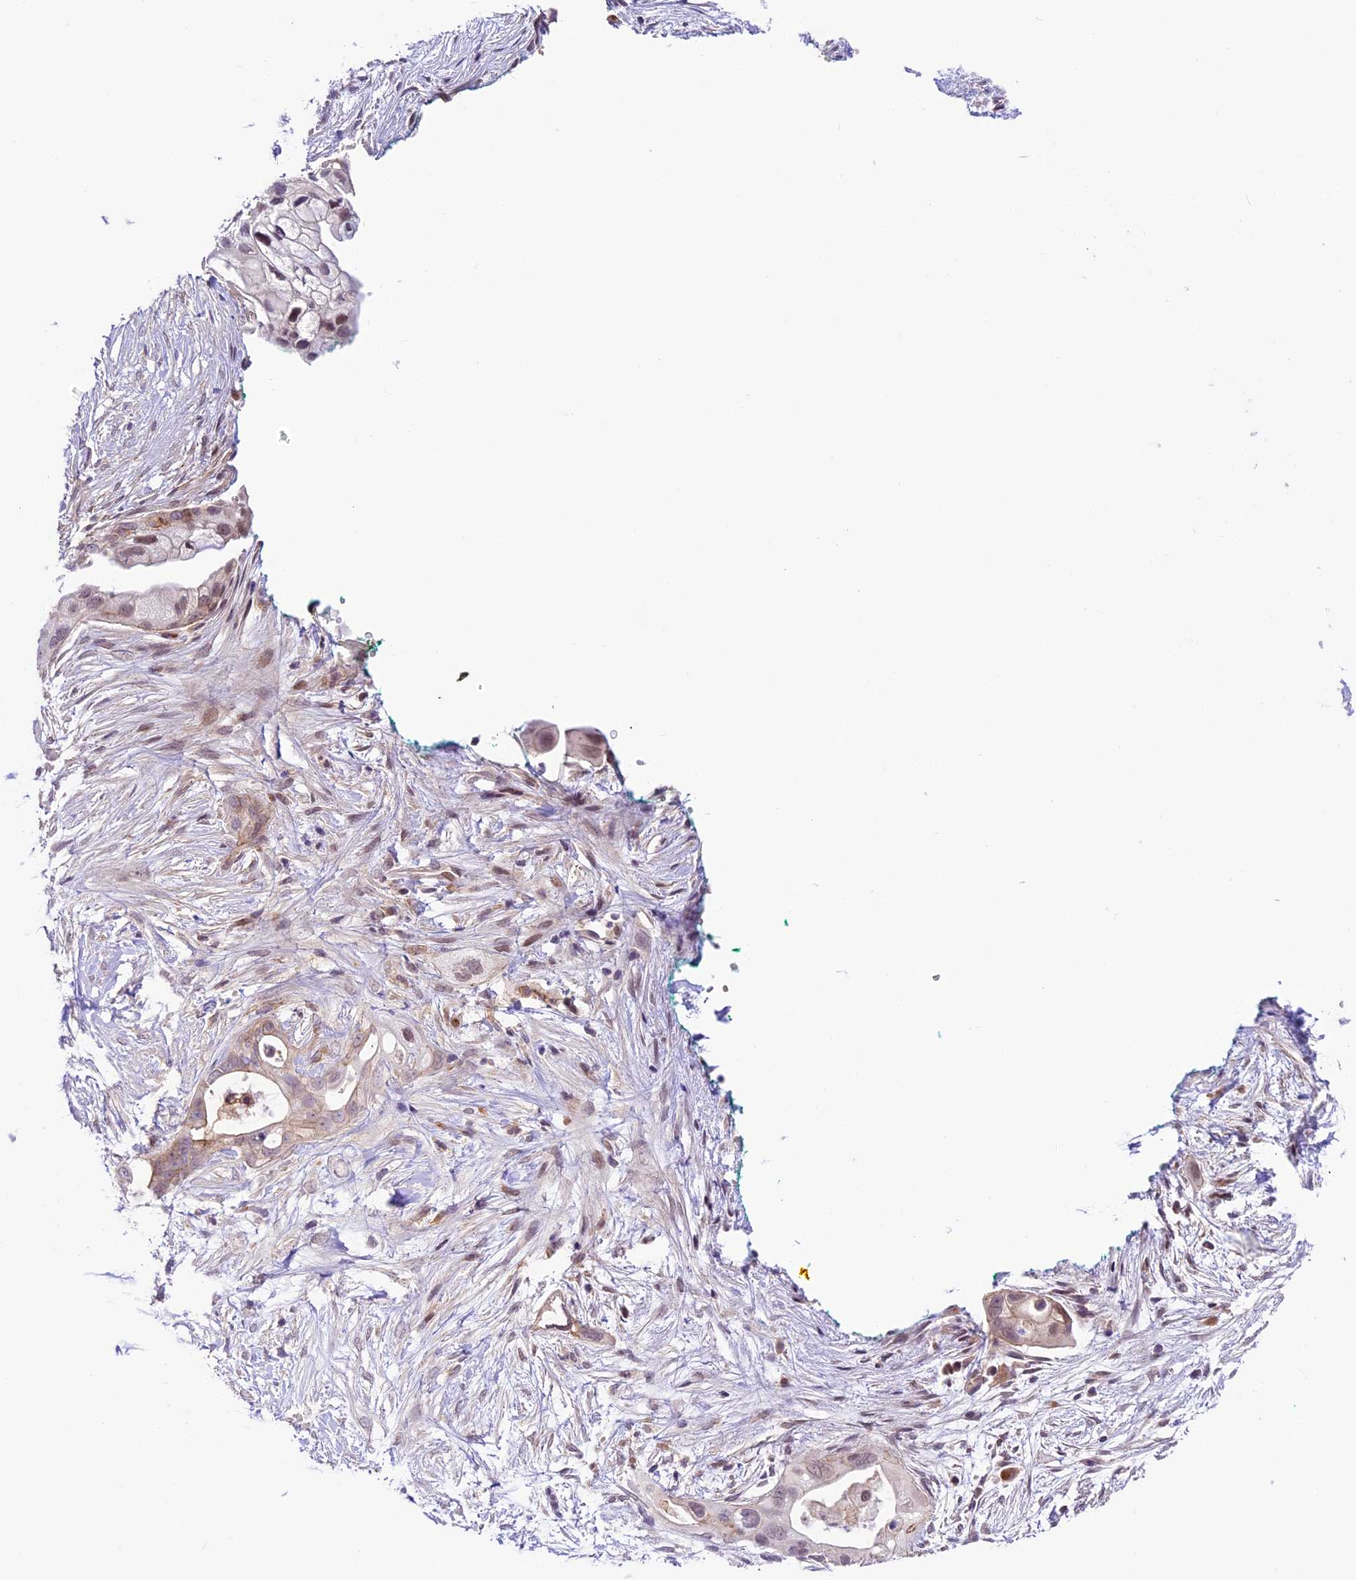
{"staining": {"intensity": "weak", "quantity": "<25%", "location": "nuclear"}, "tissue": "pancreatic cancer", "cell_type": "Tumor cells", "image_type": "cancer", "snomed": [{"axis": "morphology", "description": "Adenocarcinoma, NOS"}, {"axis": "topography", "description": "Pancreas"}], "caption": "IHC histopathology image of pancreatic cancer stained for a protein (brown), which demonstrates no staining in tumor cells.", "gene": "SHKBP1", "patient": {"sex": "male", "age": 53}}